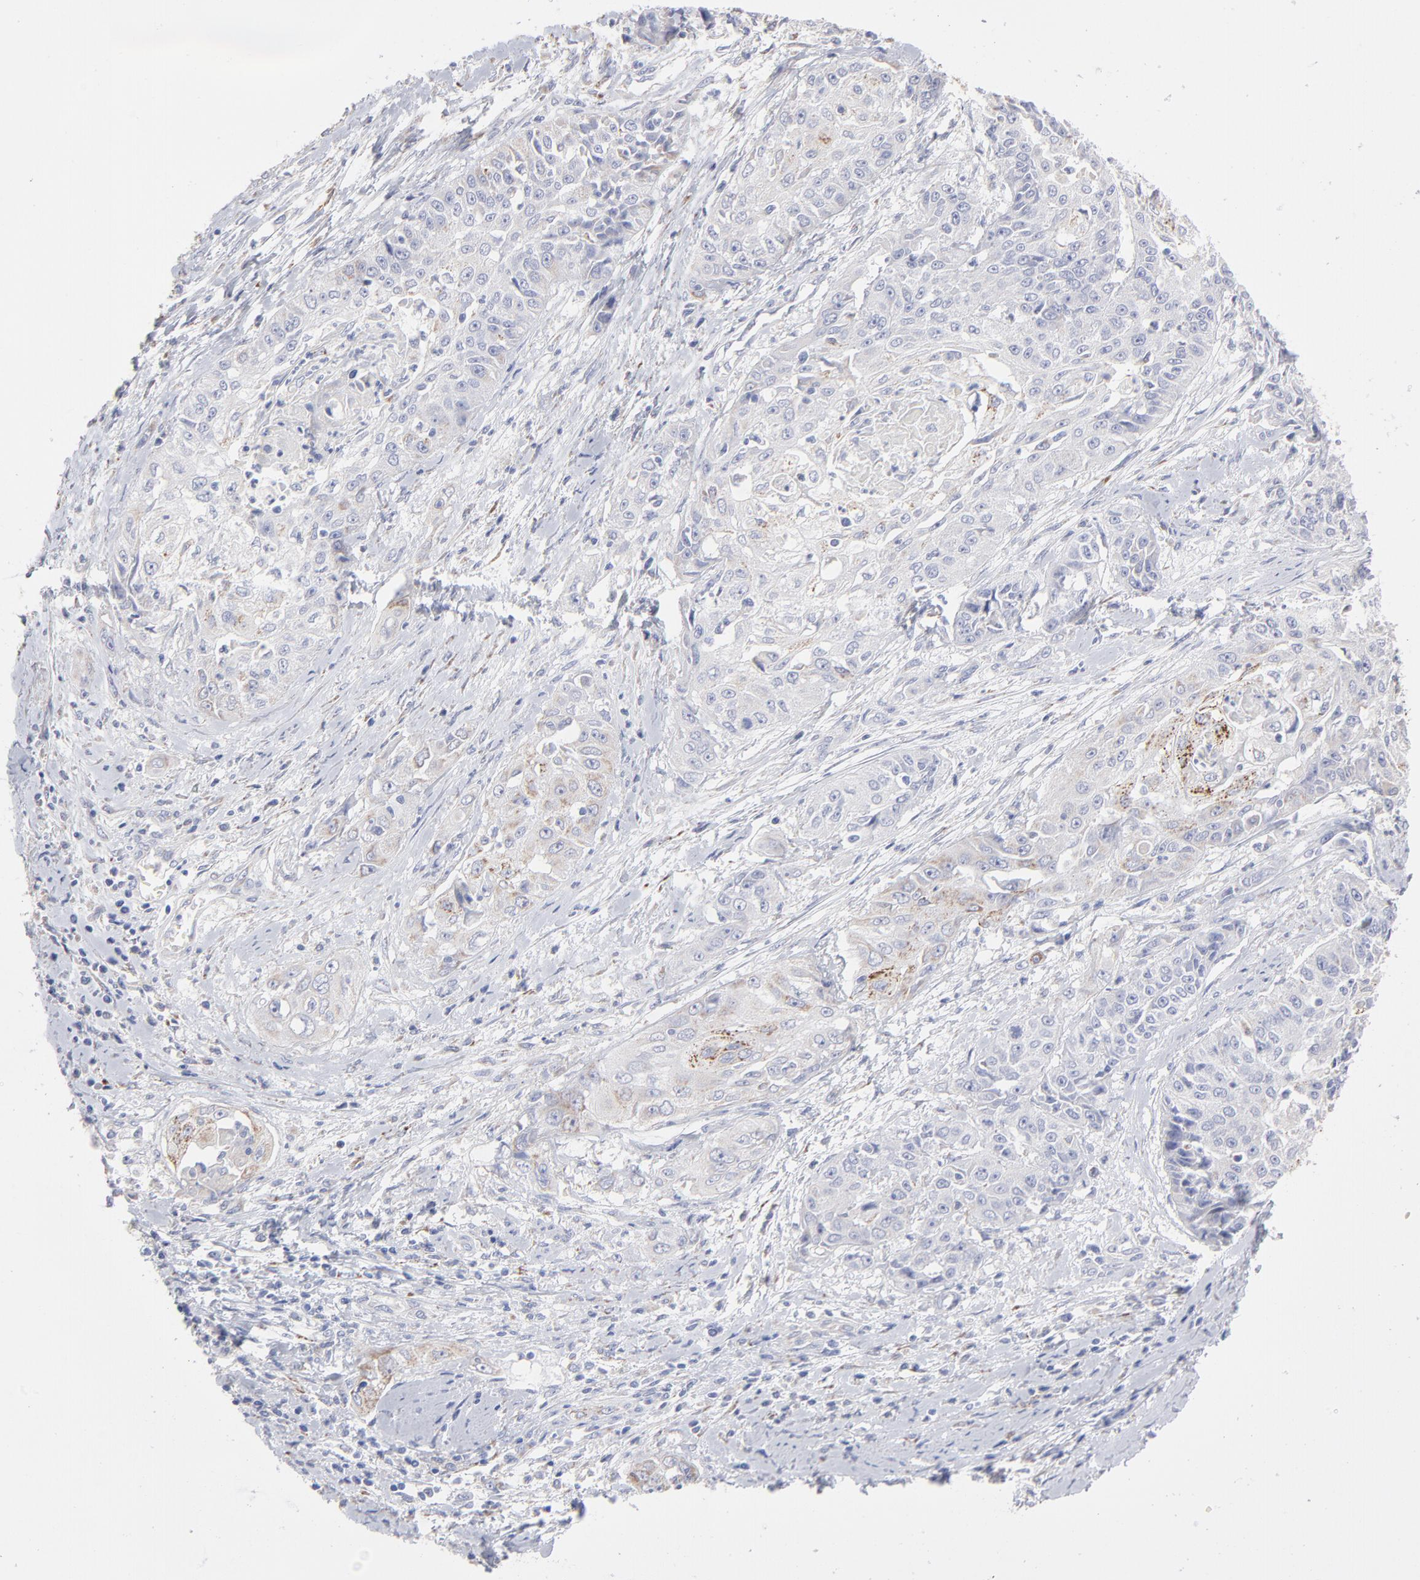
{"staining": {"intensity": "weak", "quantity": "25%-75%", "location": "cytoplasmic/membranous"}, "tissue": "cervical cancer", "cell_type": "Tumor cells", "image_type": "cancer", "snomed": [{"axis": "morphology", "description": "Squamous cell carcinoma, NOS"}, {"axis": "topography", "description": "Cervix"}], "caption": "Squamous cell carcinoma (cervical) stained for a protein (brown) reveals weak cytoplasmic/membranous positive positivity in about 25%-75% of tumor cells.", "gene": "TST", "patient": {"sex": "female", "age": 64}}